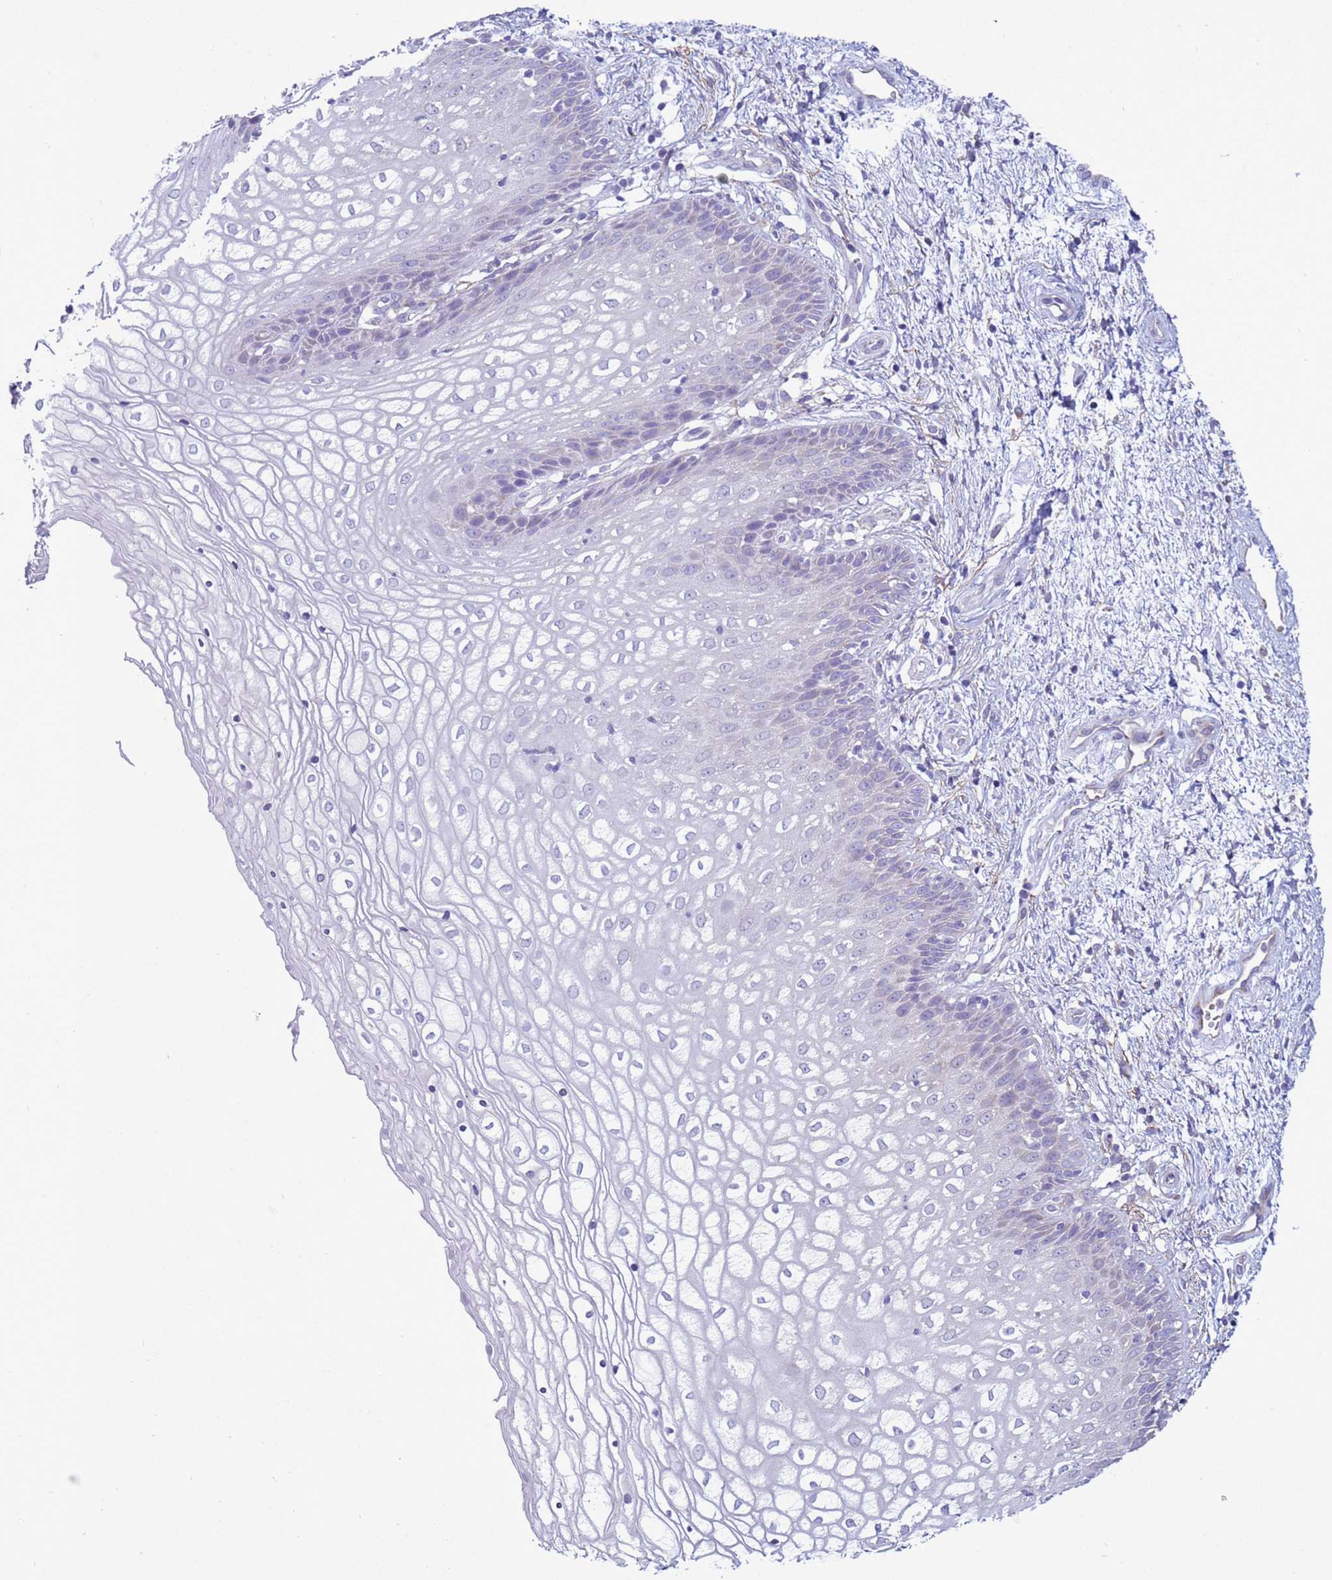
{"staining": {"intensity": "negative", "quantity": "none", "location": "none"}, "tissue": "vagina", "cell_type": "Squamous epithelial cells", "image_type": "normal", "snomed": [{"axis": "morphology", "description": "Normal tissue, NOS"}, {"axis": "topography", "description": "Vagina"}], "caption": "Immunohistochemistry micrograph of benign vagina stained for a protein (brown), which shows no staining in squamous epithelial cells. Nuclei are stained in blue.", "gene": "ABHD17B", "patient": {"sex": "female", "age": 34}}